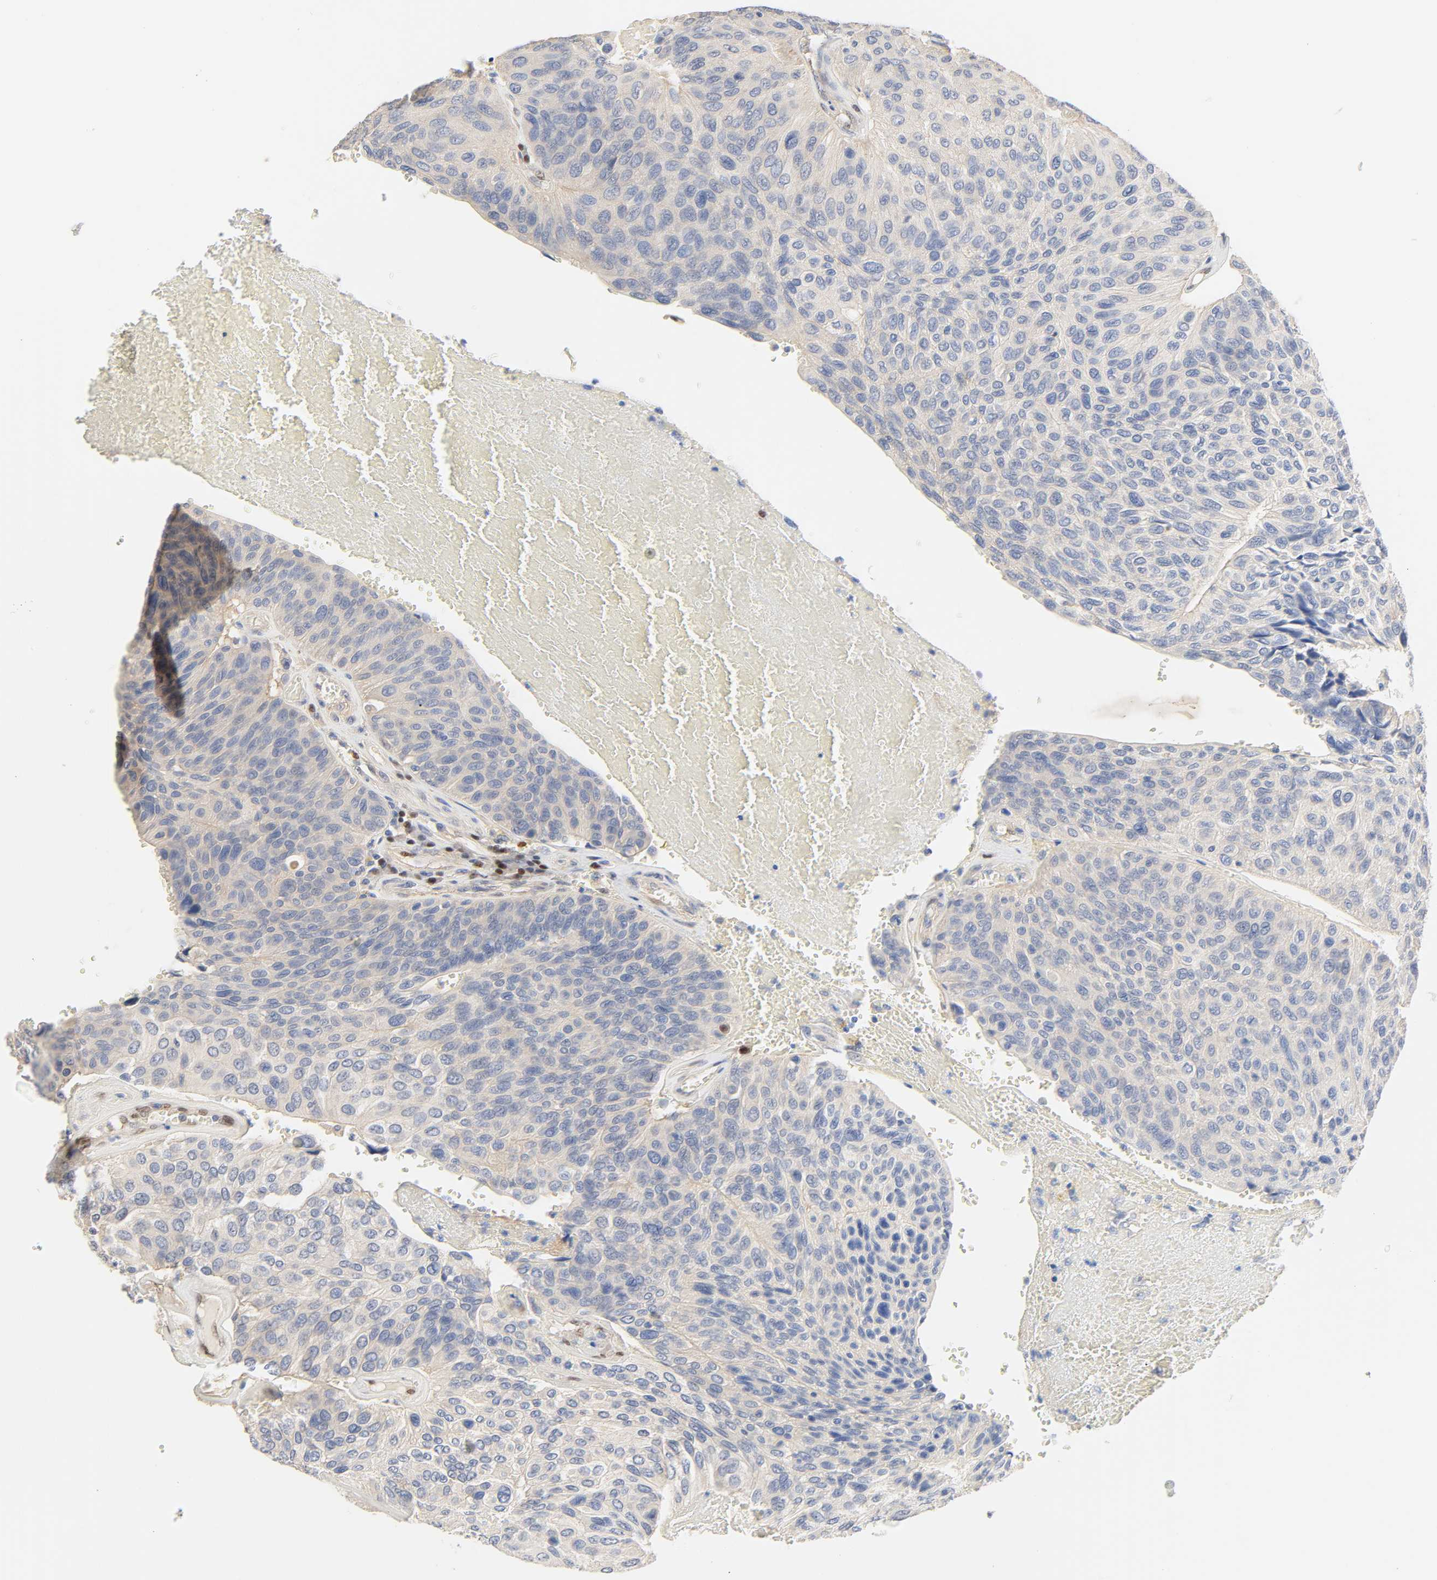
{"staining": {"intensity": "negative", "quantity": "none", "location": "none"}, "tissue": "urothelial cancer", "cell_type": "Tumor cells", "image_type": "cancer", "snomed": [{"axis": "morphology", "description": "Urothelial carcinoma, High grade"}, {"axis": "topography", "description": "Urinary bladder"}], "caption": "Immunohistochemistry (IHC) photomicrograph of human urothelial carcinoma (high-grade) stained for a protein (brown), which reveals no staining in tumor cells. (DAB (3,3'-diaminobenzidine) immunohistochemistry visualized using brightfield microscopy, high magnification).", "gene": "BORCS8-MEF2B", "patient": {"sex": "male", "age": 66}}